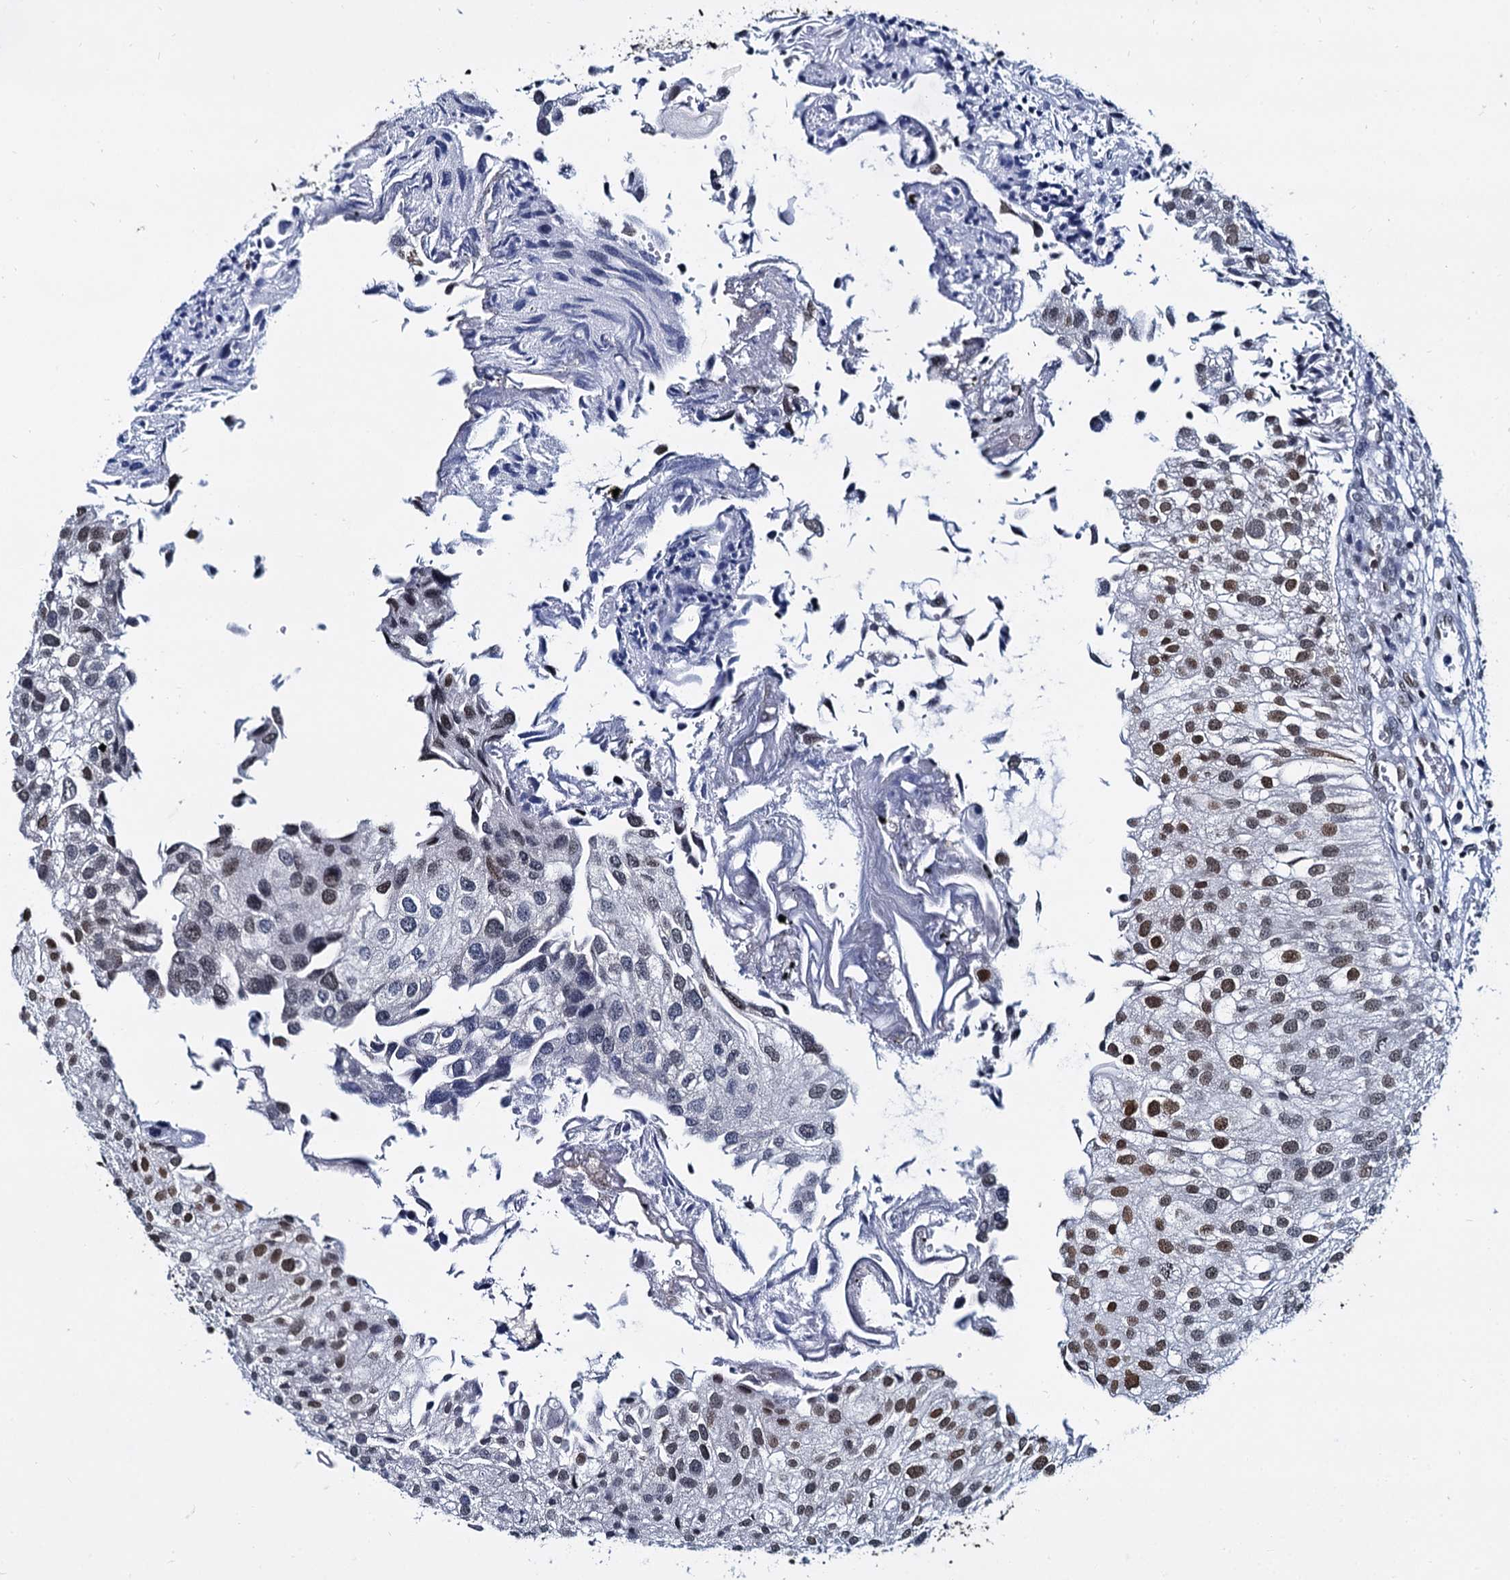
{"staining": {"intensity": "moderate", "quantity": "25%-75%", "location": "nuclear"}, "tissue": "urothelial cancer", "cell_type": "Tumor cells", "image_type": "cancer", "snomed": [{"axis": "morphology", "description": "Urothelial carcinoma, Low grade"}, {"axis": "topography", "description": "Urinary bladder"}], "caption": "Brown immunohistochemical staining in urothelial cancer displays moderate nuclear positivity in approximately 25%-75% of tumor cells.", "gene": "CMAS", "patient": {"sex": "female", "age": 89}}